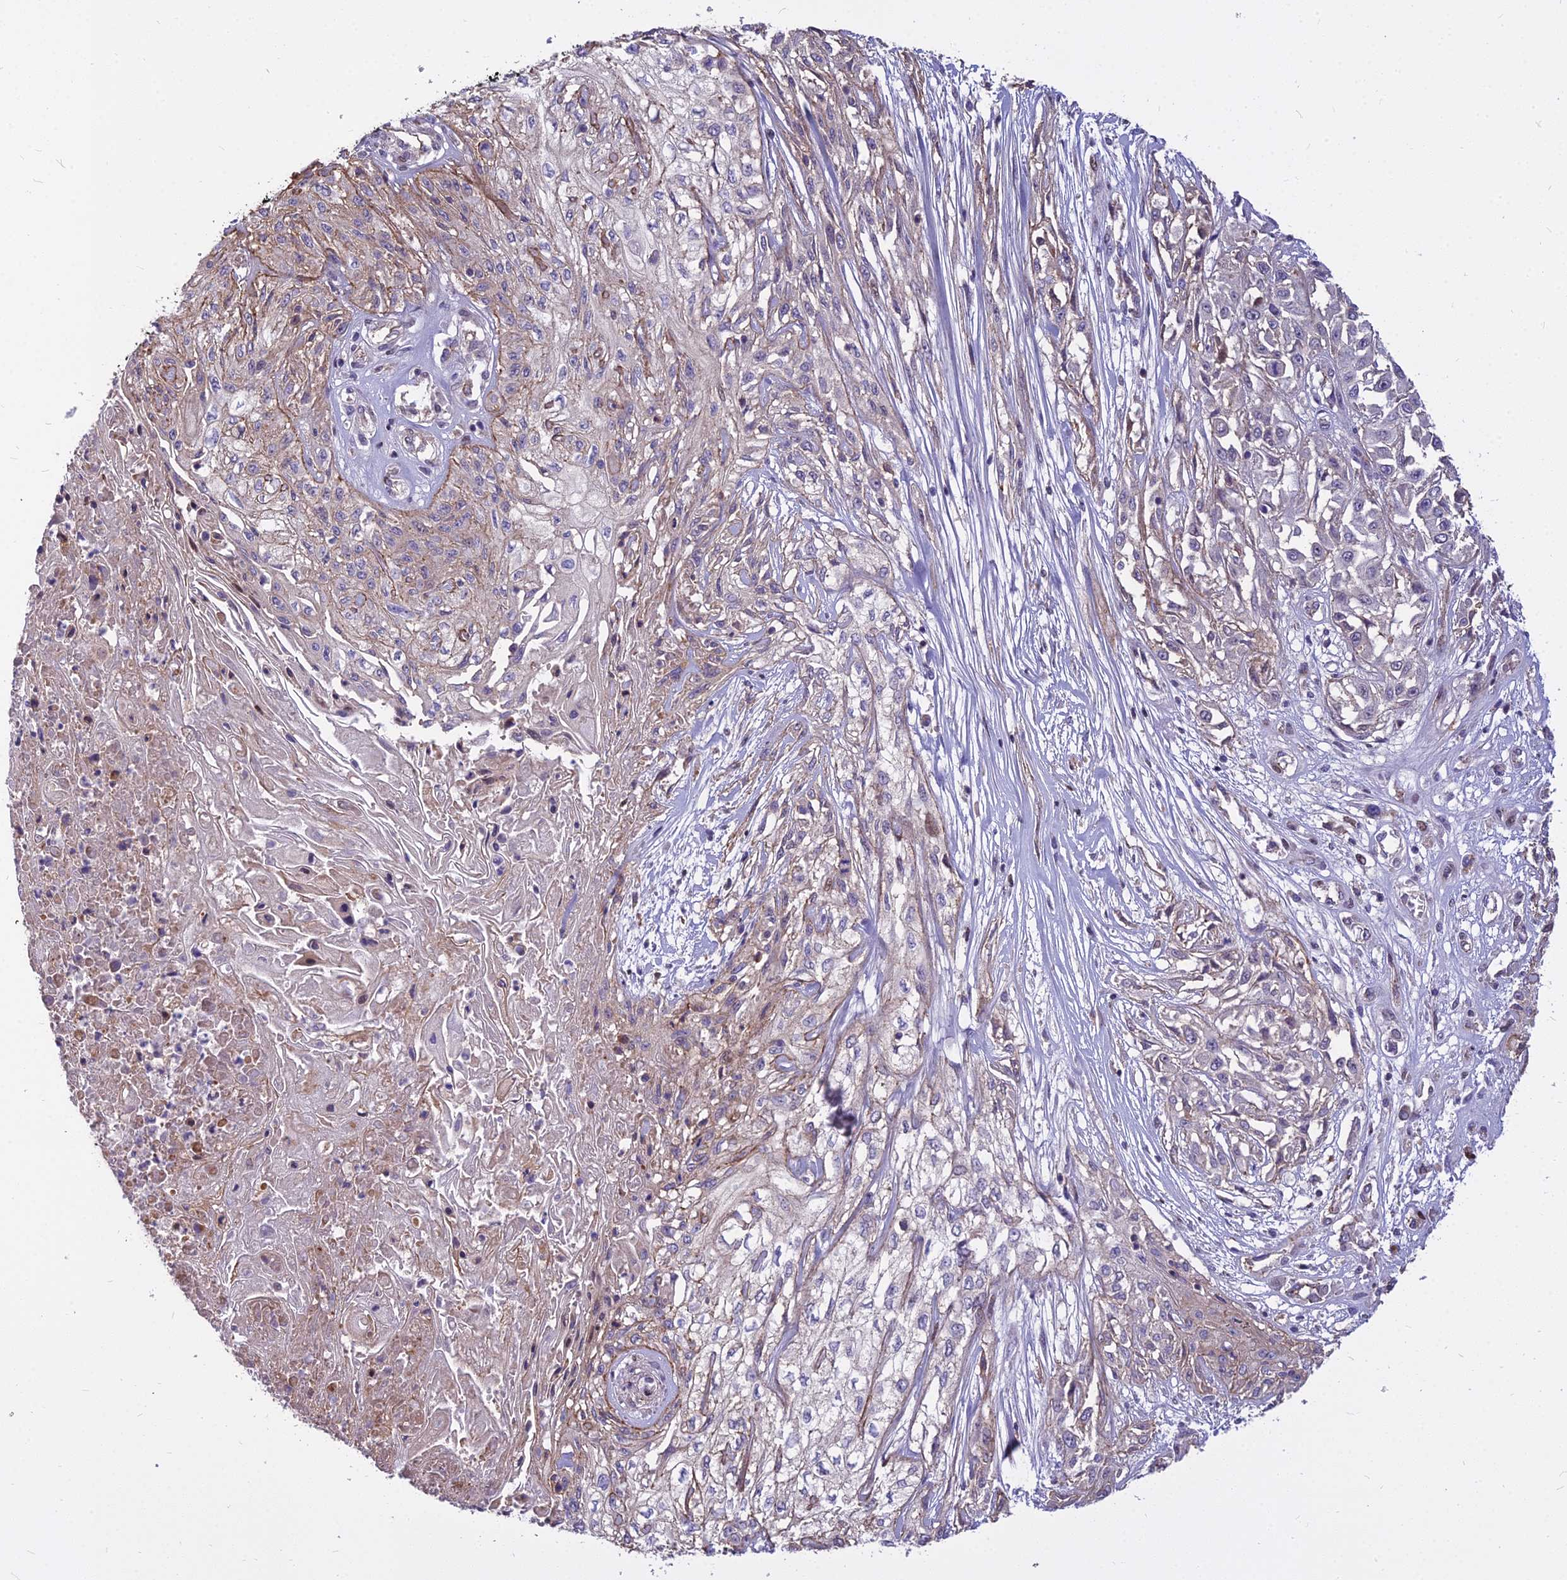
{"staining": {"intensity": "weak", "quantity": "<25%", "location": "cytoplasmic/membranous"}, "tissue": "skin cancer", "cell_type": "Tumor cells", "image_type": "cancer", "snomed": [{"axis": "morphology", "description": "Squamous cell carcinoma, NOS"}, {"axis": "morphology", "description": "Squamous cell carcinoma, metastatic, NOS"}, {"axis": "topography", "description": "Skin"}, {"axis": "topography", "description": "Lymph node"}], "caption": "Skin cancer (metastatic squamous cell carcinoma) stained for a protein using immunohistochemistry (IHC) exhibits no staining tumor cells.", "gene": "GLYATL3", "patient": {"sex": "male", "age": 75}}